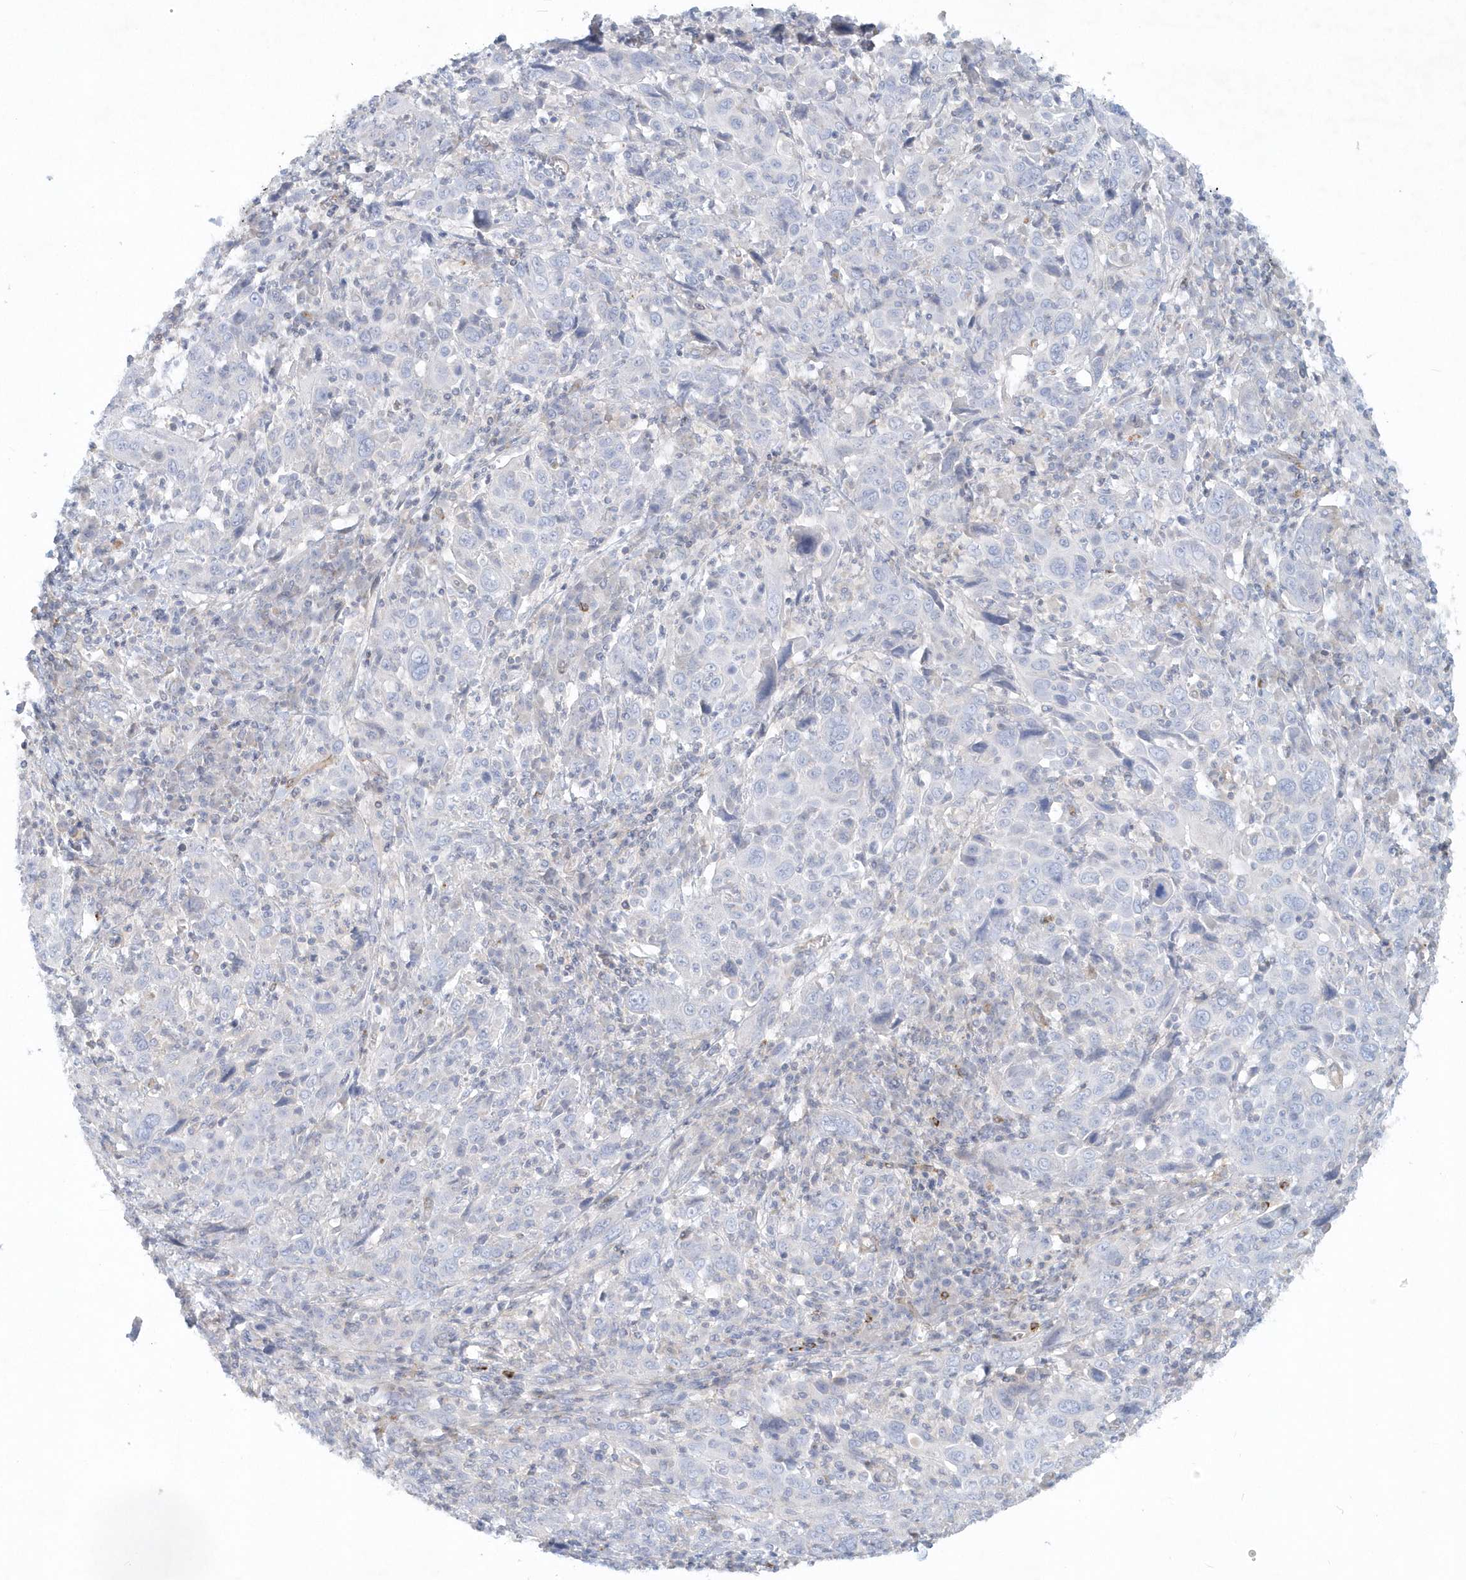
{"staining": {"intensity": "negative", "quantity": "none", "location": "none"}, "tissue": "cervical cancer", "cell_type": "Tumor cells", "image_type": "cancer", "snomed": [{"axis": "morphology", "description": "Squamous cell carcinoma, NOS"}, {"axis": "topography", "description": "Cervix"}], "caption": "The micrograph exhibits no significant staining in tumor cells of cervical cancer (squamous cell carcinoma).", "gene": "DNAH1", "patient": {"sex": "female", "age": 46}}